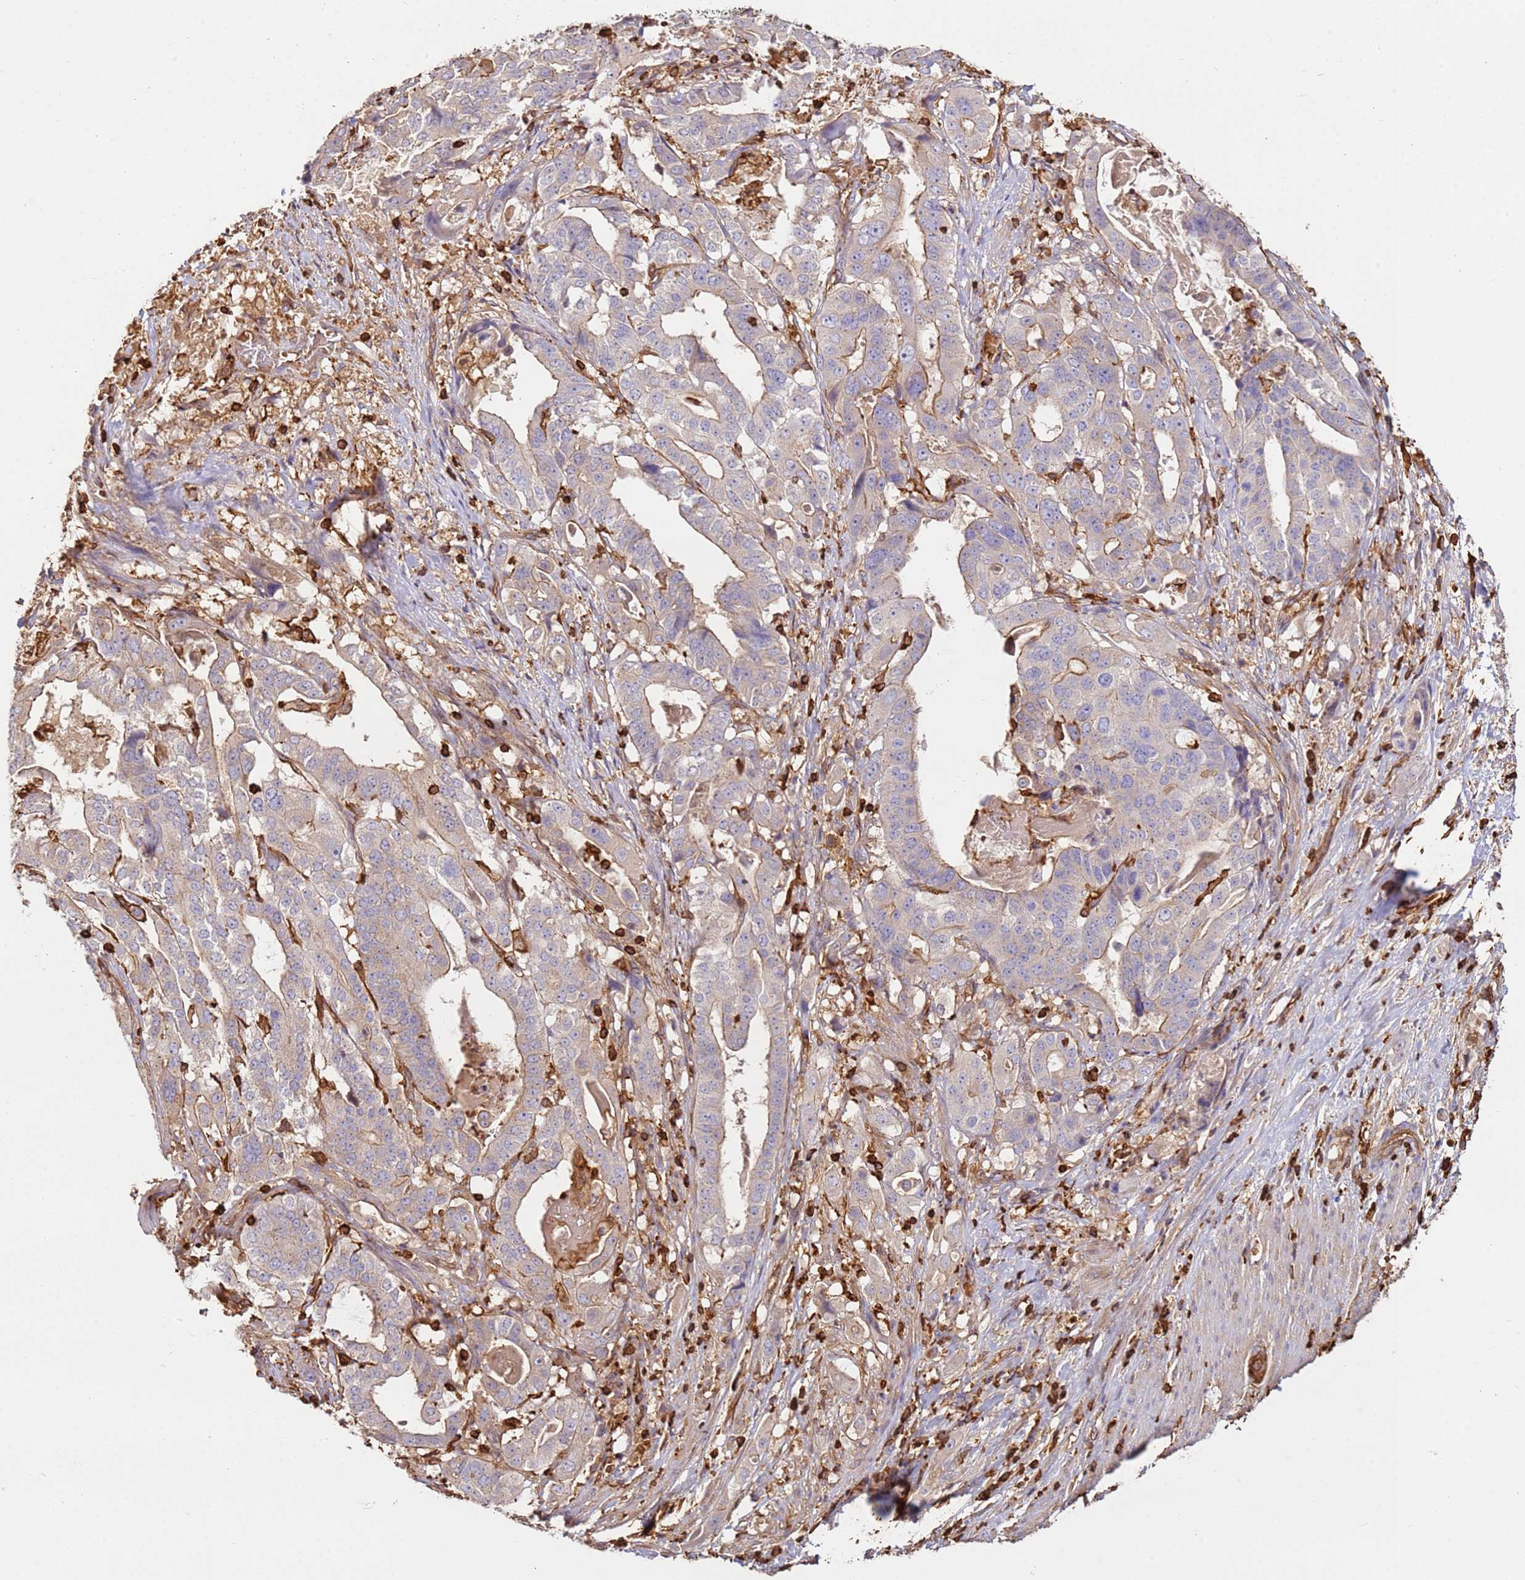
{"staining": {"intensity": "weak", "quantity": "25%-75%", "location": "cytoplasmic/membranous"}, "tissue": "stomach cancer", "cell_type": "Tumor cells", "image_type": "cancer", "snomed": [{"axis": "morphology", "description": "Adenocarcinoma, NOS"}, {"axis": "topography", "description": "Stomach"}], "caption": "Immunohistochemical staining of adenocarcinoma (stomach) reveals weak cytoplasmic/membranous protein expression in approximately 25%-75% of tumor cells.", "gene": "OR6P1", "patient": {"sex": "male", "age": 48}}